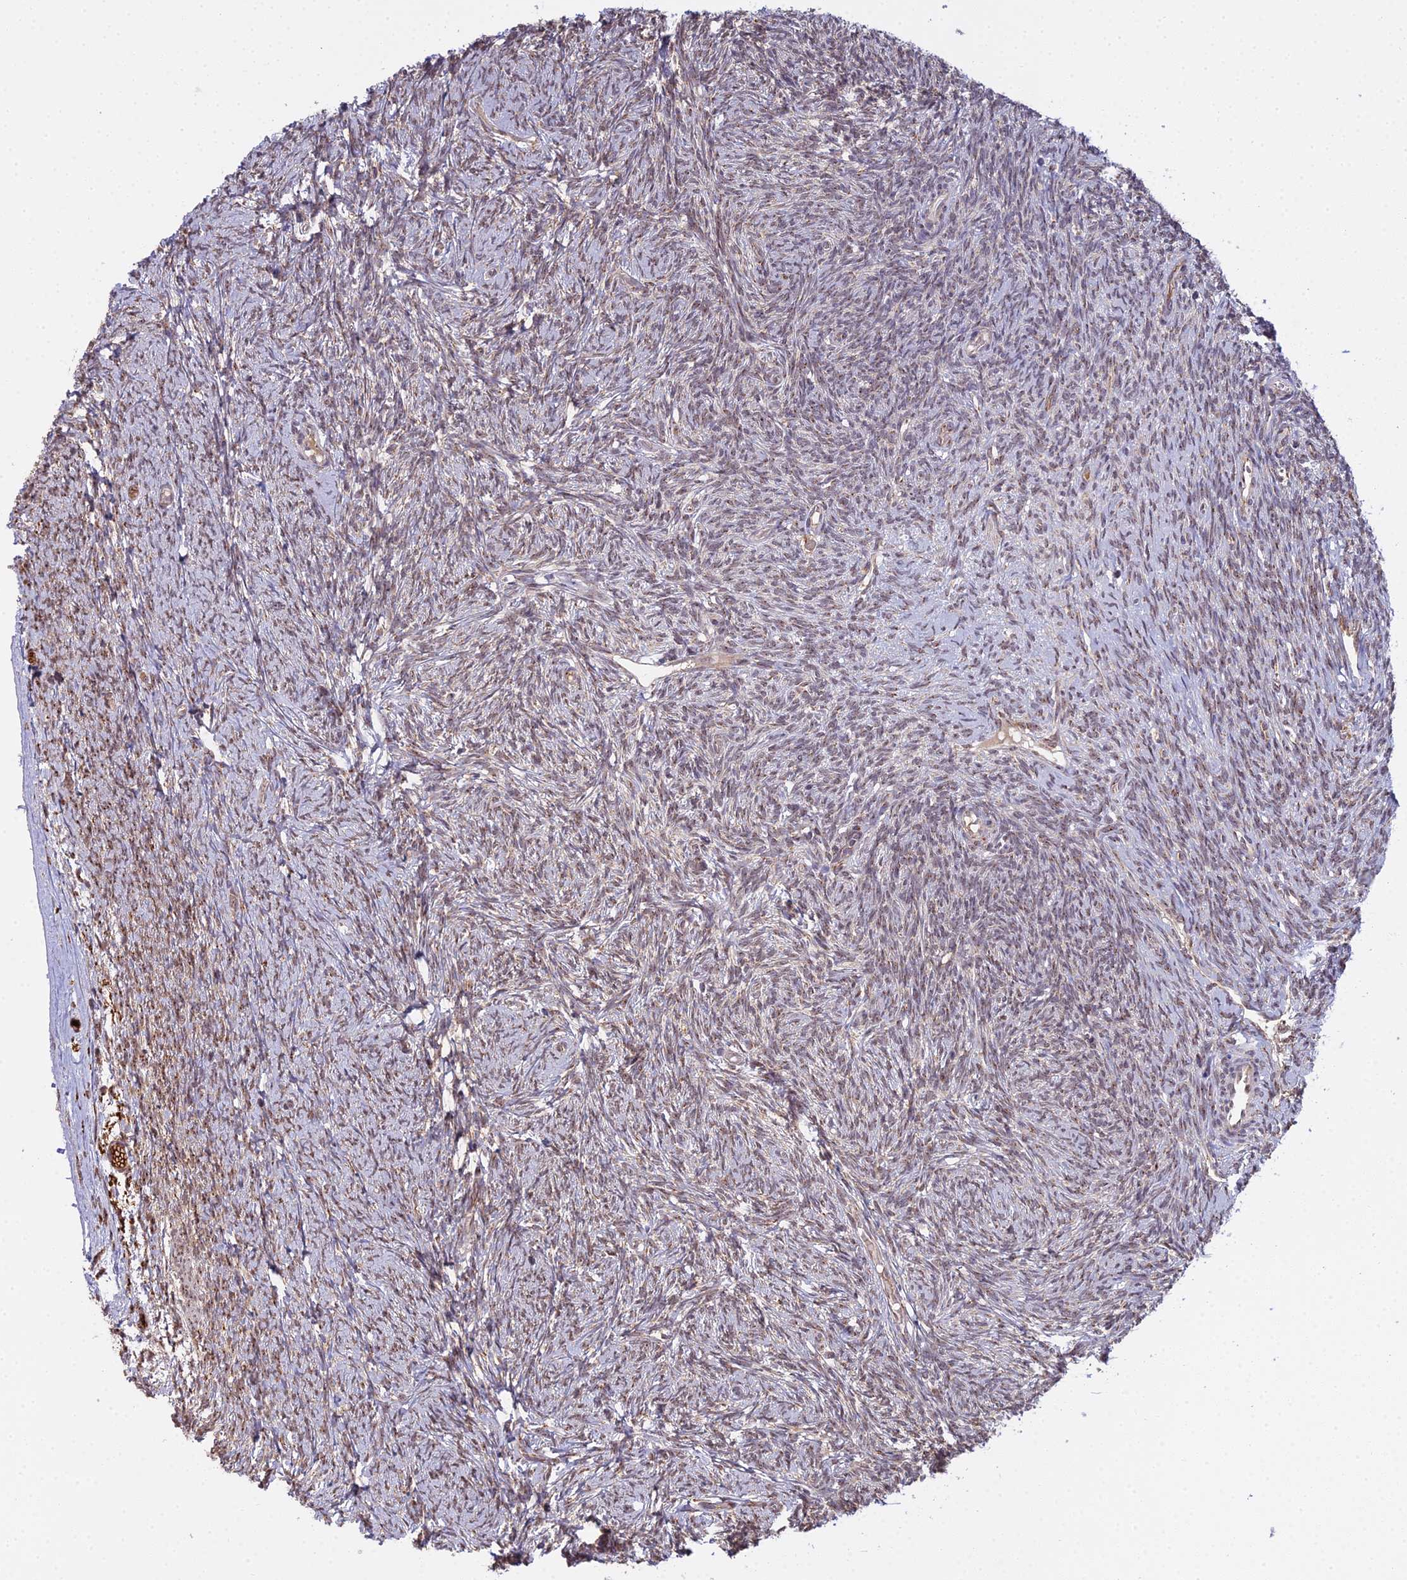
{"staining": {"intensity": "weak", "quantity": "25%-75%", "location": "nuclear"}, "tissue": "ovary", "cell_type": "Ovarian stroma cells", "image_type": "normal", "snomed": [{"axis": "morphology", "description": "Normal tissue, NOS"}, {"axis": "topography", "description": "Ovary"}], "caption": "Protein expression analysis of benign ovary shows weak nuclear expression in about 25%-75% of ovarian stroma cells. Nuclei are stained in blue.", "gene": "MEOX1", "patient": {"sex": "female", "age": 44}}